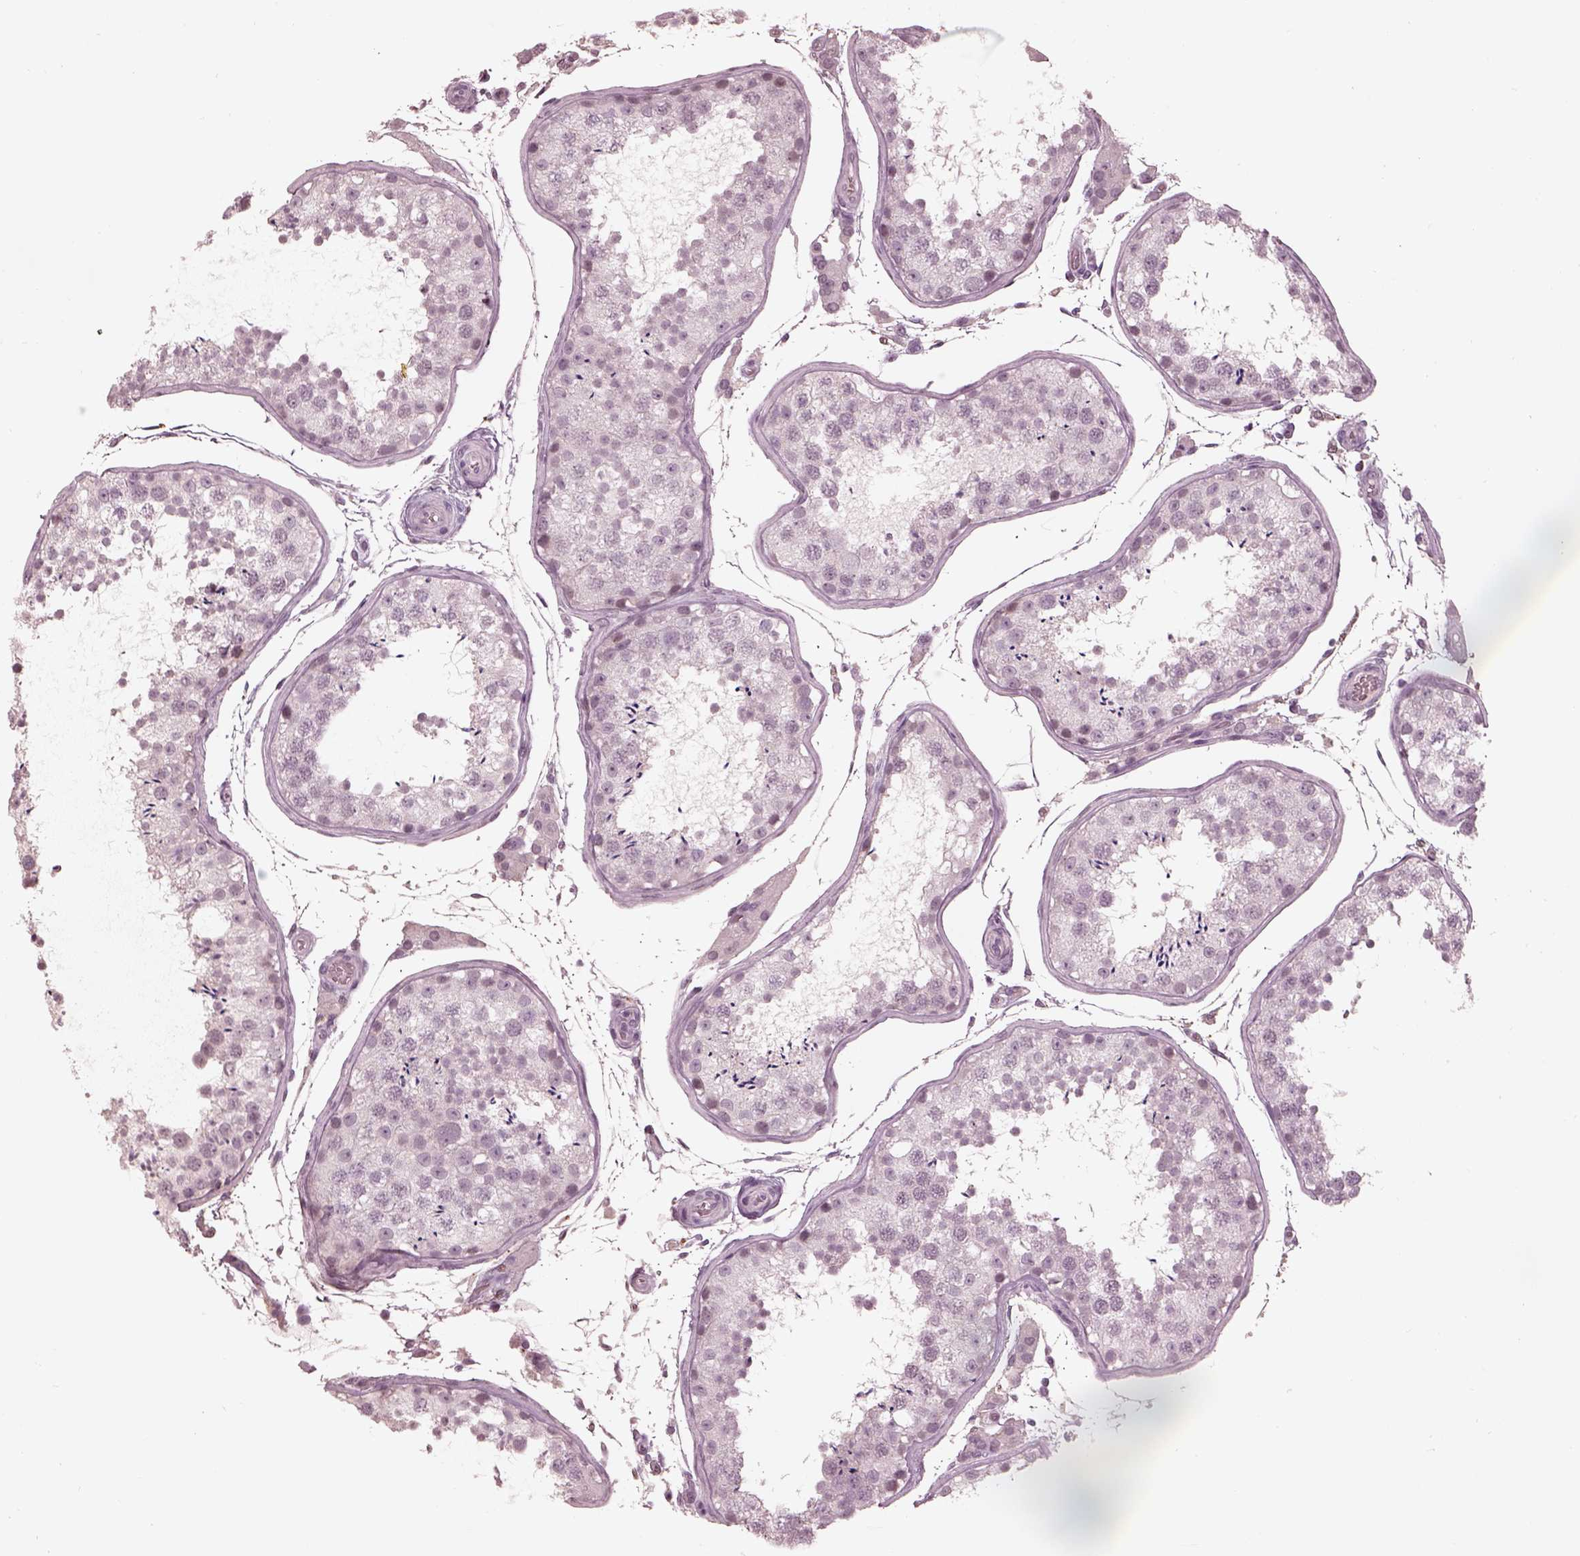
{"staining": {"intensity": "negative", "quantity": "none", "location": "none"}, "tissue": "testis", "cell_type": "Cells in seminiferous ducts", "image_type": "normal", "snomed": [{"axis": "morphology", "description": "Normal tissue, NOS"}, {"axis": "topography", "description": "Testis"}], "caption": "Benign testis was stained to show a protein in brown. There is no significant staining in cells in seminiferous ducts. Brightfield microscopy of immunohistochemistry (IHC) stained with DAB (3,3'-diaminobenzidine) (brown) and hematoxylin (blue), captured at high magnification.", "gene": "KCNA2", "patient": {"sex": "male", "age": 29}}